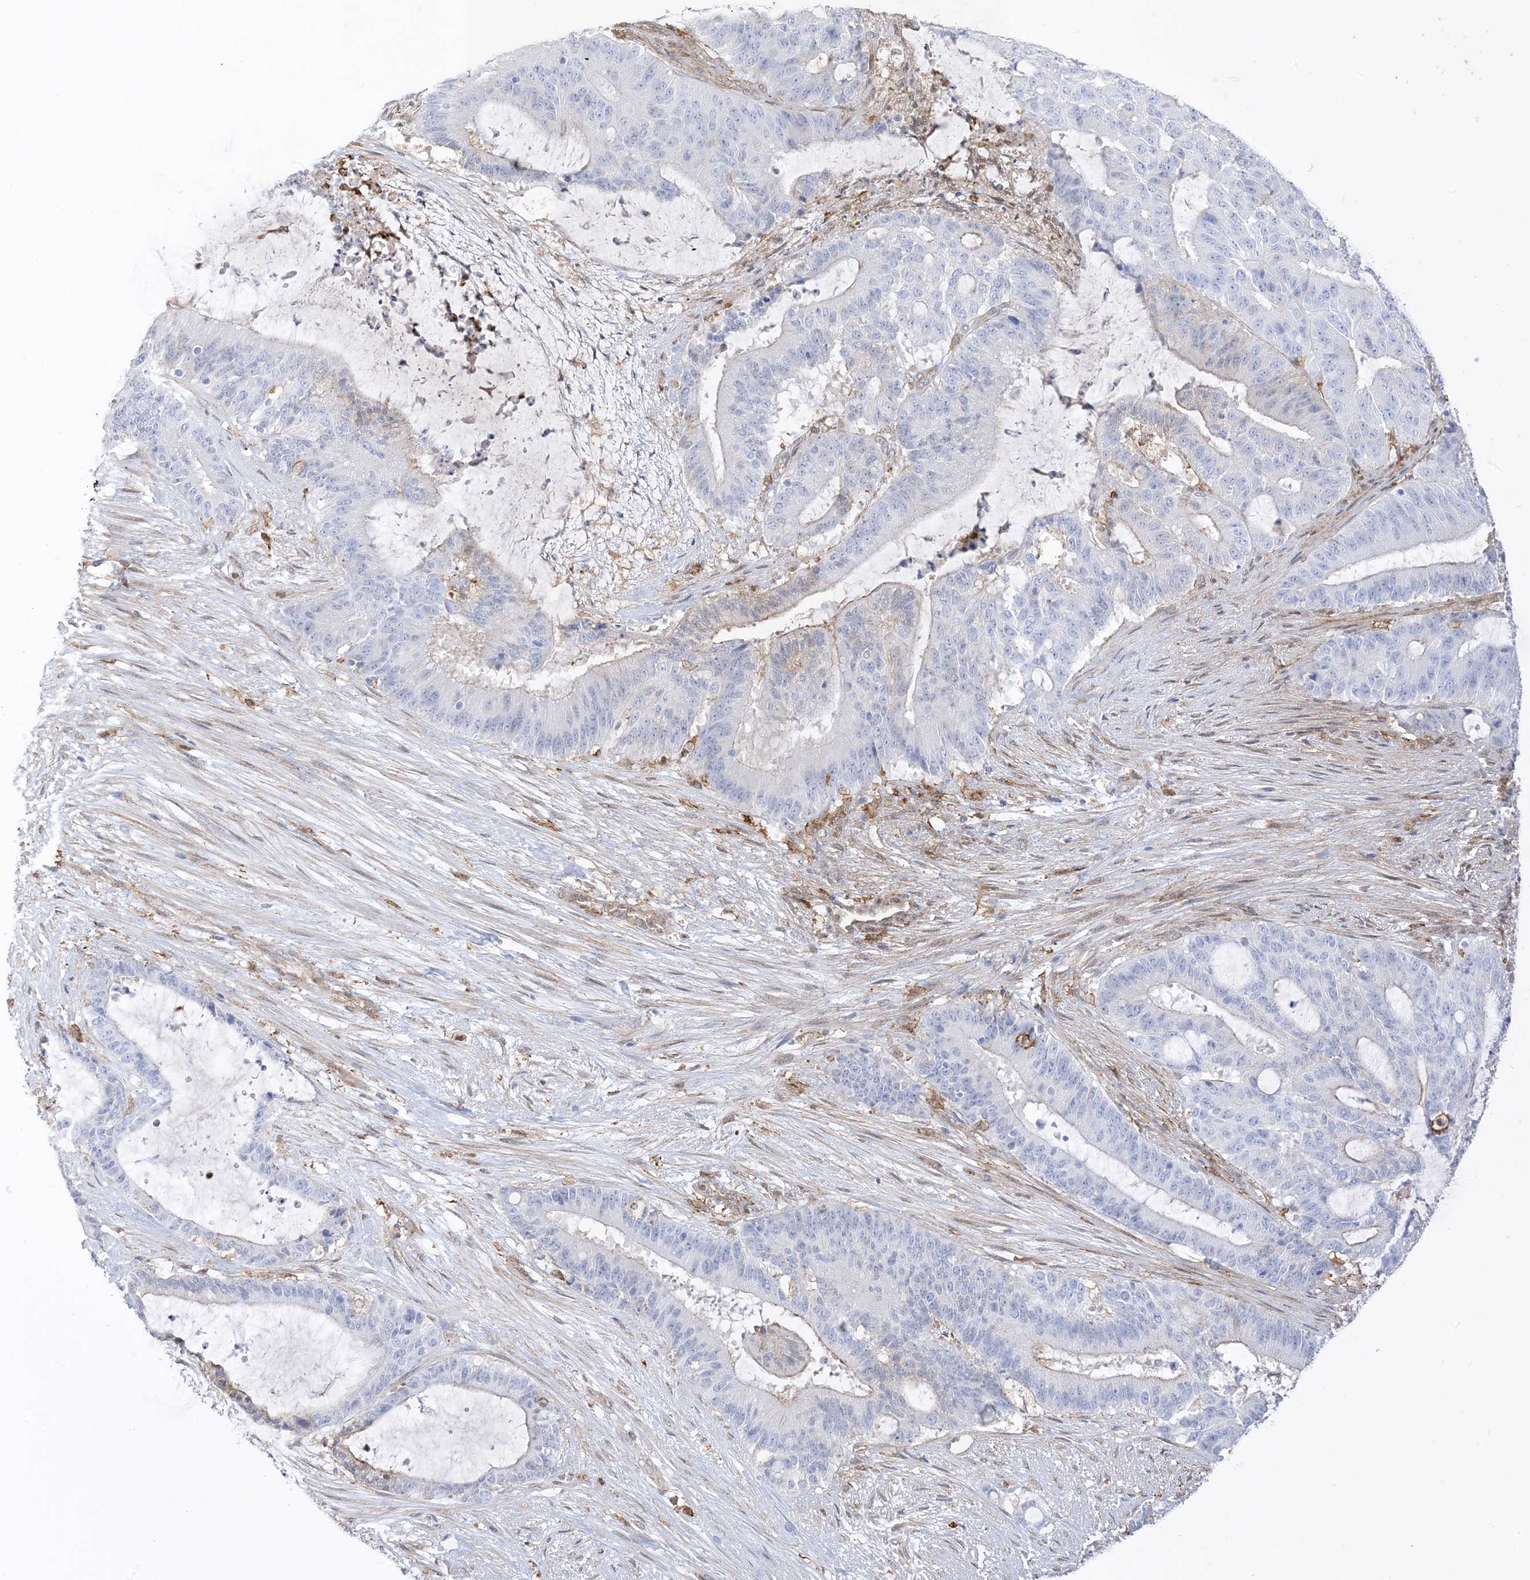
{"staining": {"intensity": "negative", "quantity": "none", "location": "none"}, "tissue": "liver cancer", "cell_type": "Tumor cells", "image_type": "cancer", "snomed": [{"axis": "morphology", "description": "Normal tissue, NOS"}, {"axis": "morphology", "description": "Cholangiocarcinoma"}, {"axis": "topography", "description": "Liver"}, {"axis": "topography", "description": "Peripheral nerve tissue"}], "caption": "Liver cancer was stained to show a protein in brown. There is no significant staining in tumor cells.", "gene": "GSN", "patient": {"sex": "female", "age": 73}}